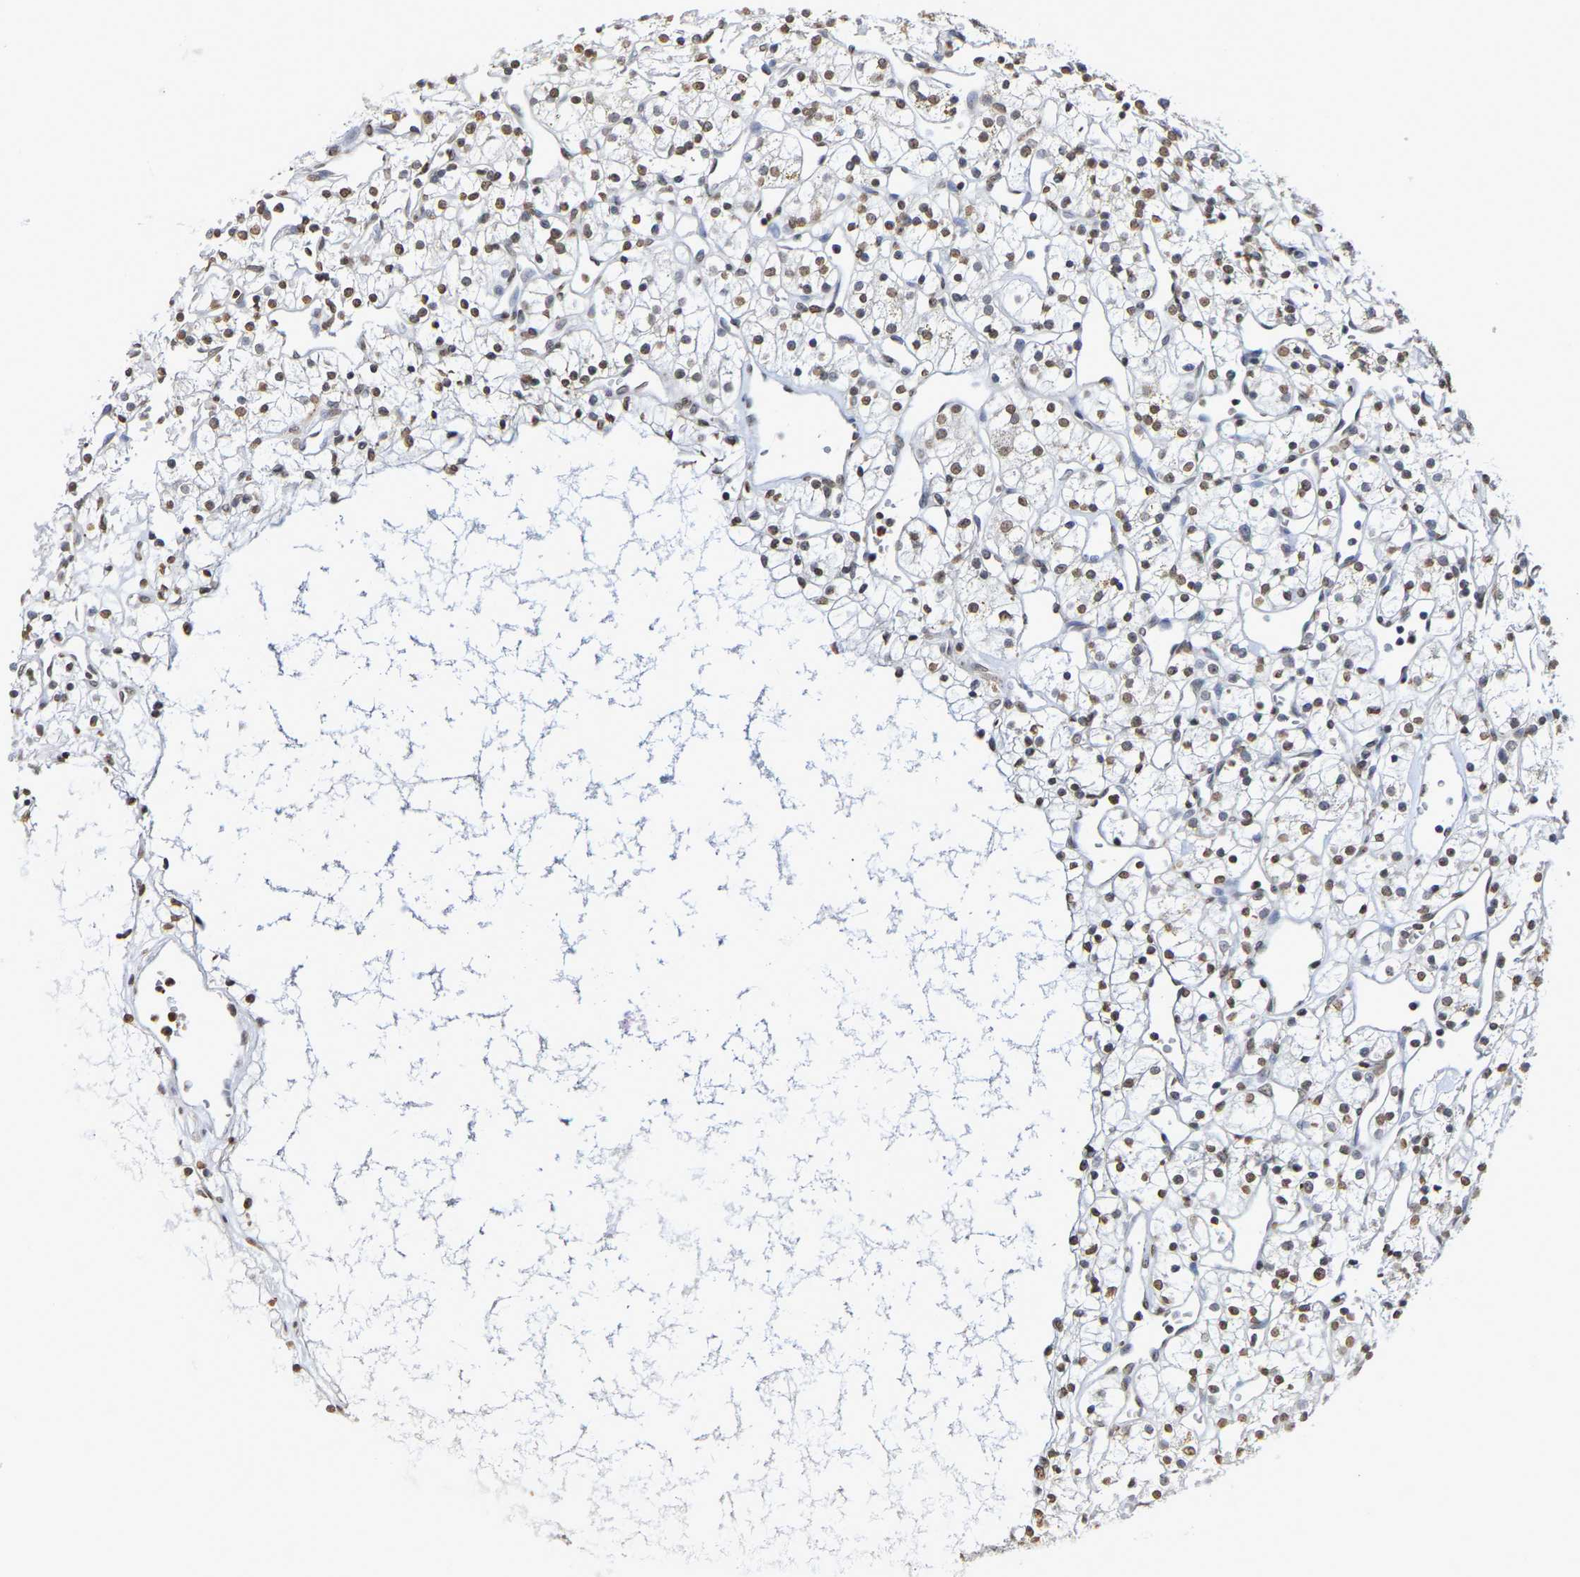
{"staining": {"intensity": "moderate", "quantity": ">75%", "location": "nuclear"}, "tissue": "renal cancer", "cell_type": "Tumor cells", "image_type": "cancer", "snomed": [{"axis": "morphology", "description": "Adenocarcinoma, NOS"}, {"axis": "topography", "description": "Kidney"}], "caption": "Moderate nuclear expression is appreciated in about >75% of tumor cells in renal cancer (adenocarcinoma). Nuclei are stained in blue.", "gene": "ATF4", "patient": {"sex": "female", "age": 60}}